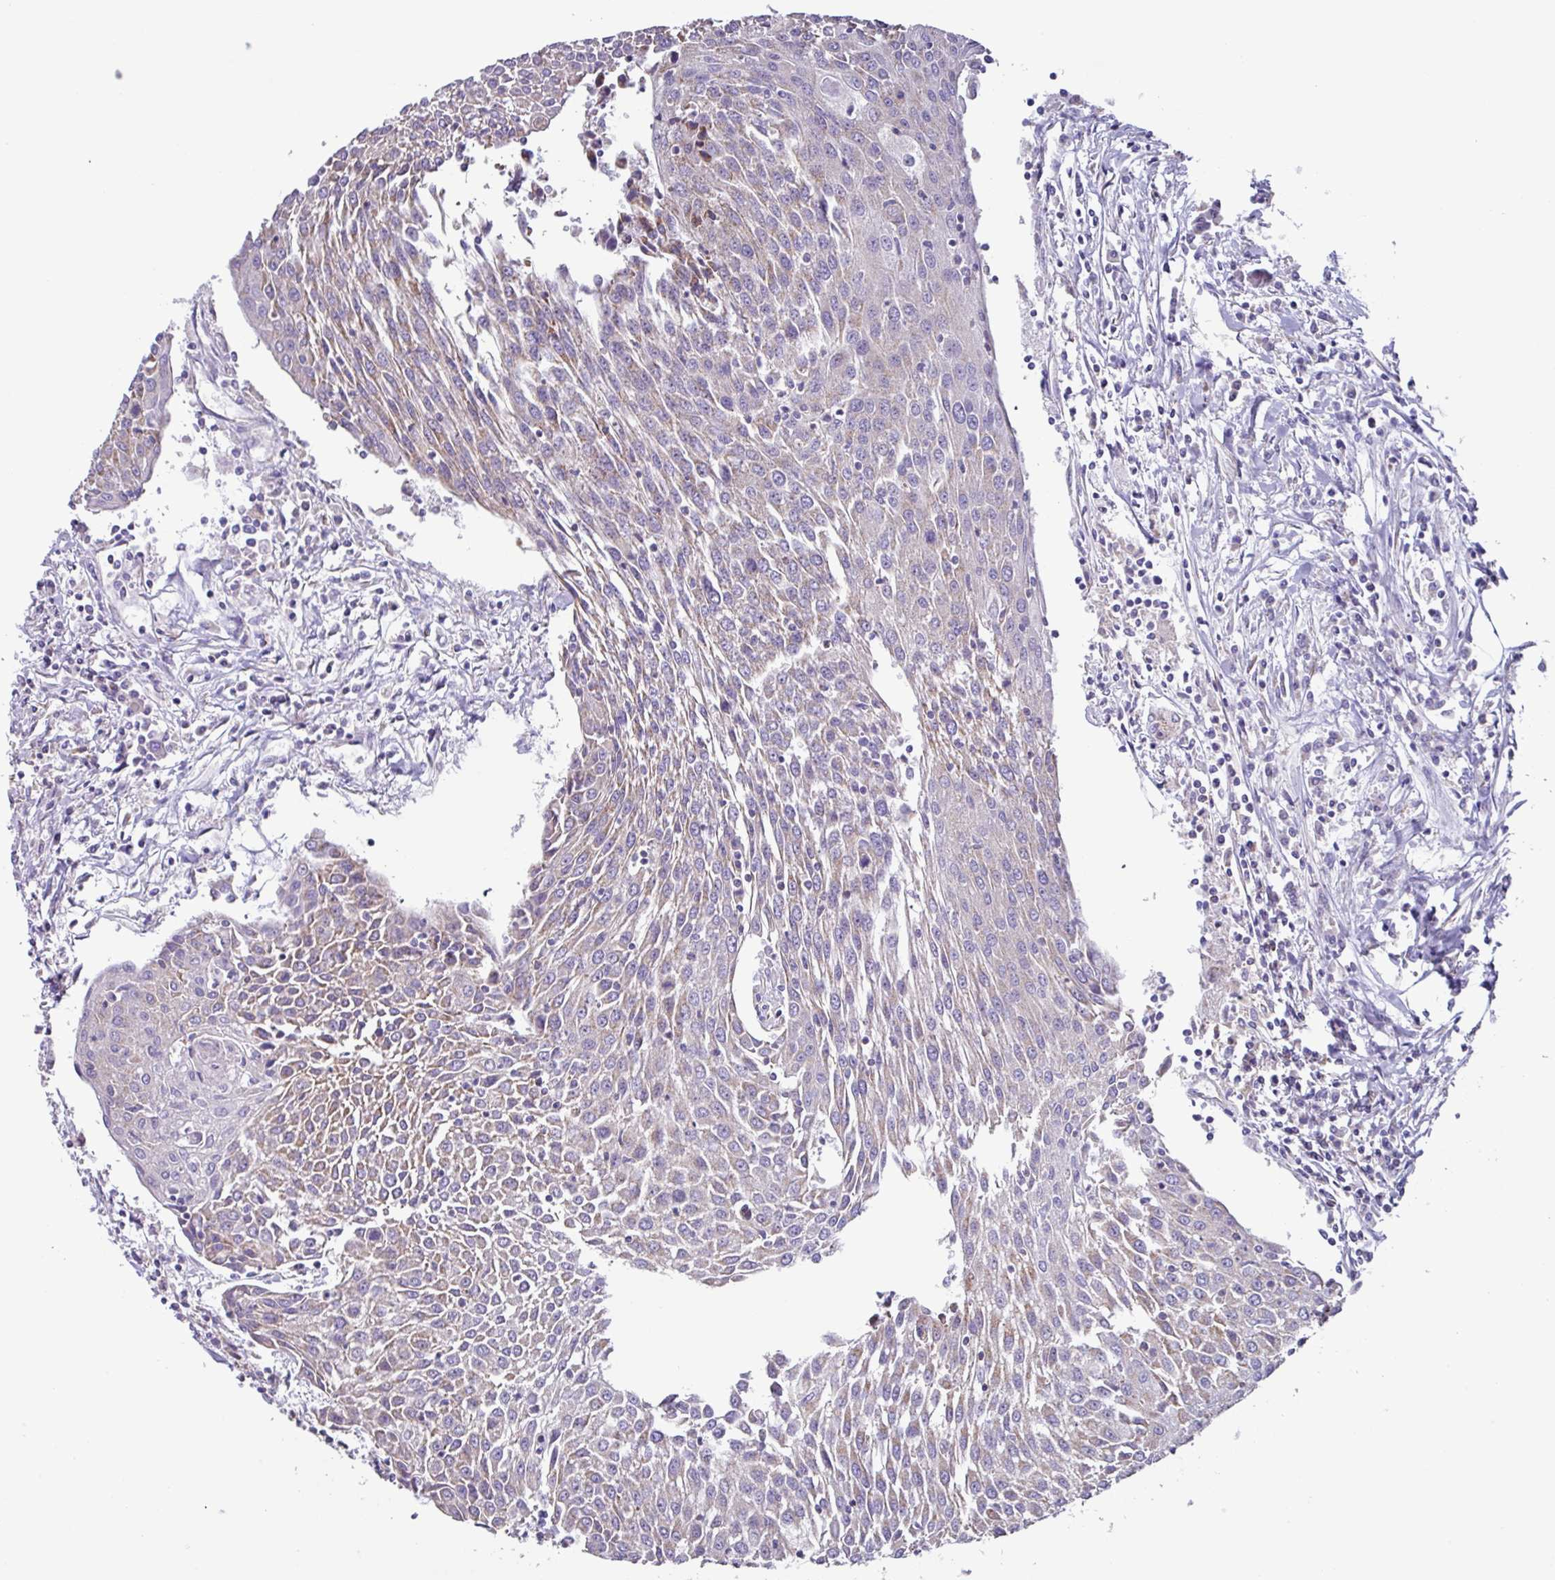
{"staining": {"intensity": "weak", "quantity": "<25%", "location": "cytoplasmic/membranous"}, "tissue": "urothelial cancer", "cell_type": "Tumor cells", "image_type": "cancer", "snomed": [{"axis": "morphology", "description": "Urothelial carcinoma, High grade"}, {"axis": "topography", "description": "Urinary bladder"}], "caption": "Tumor cells are negative for brown protein staining in urothelial cancer.", "gene": "MT-ND4", "patient": {"sex": "female", "age": 85}}